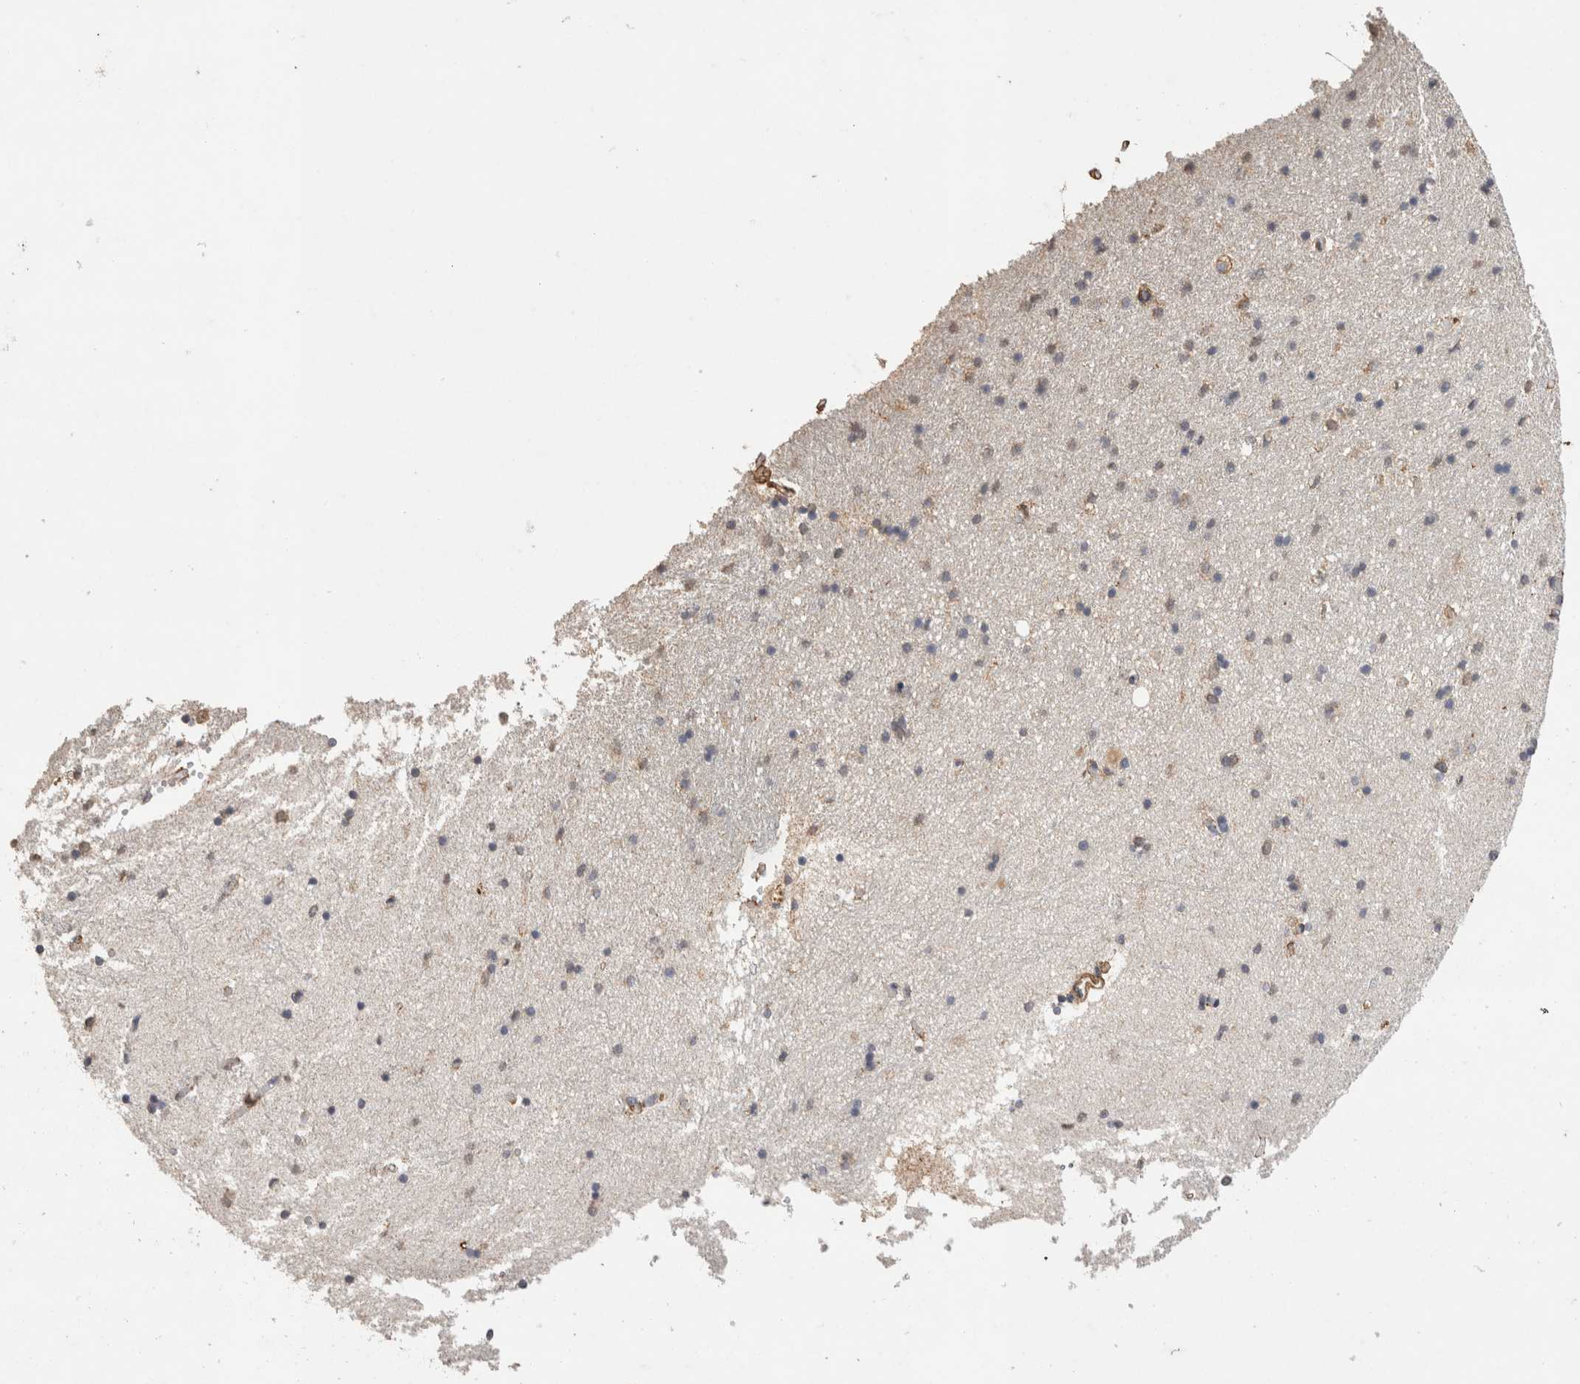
{"staining": {"intensity": "weak", "quantity": "25%-75%", "location": "nuclear"}, "tissue": "hippocampus", "cell_type": "Glial cells", "image_type": "normal", "snomed": [{"axis": "morphology", "description": "Normal tissue, NOS"}, {"axis": "topography", "description": "Hippocampus"}], "caption": "A brown stain labels weak nuclear expression of a protein in glial cells of benign hippocampus.", "gene": "C1QTNF5", "patient": {"sex": "male", "age": 45}}